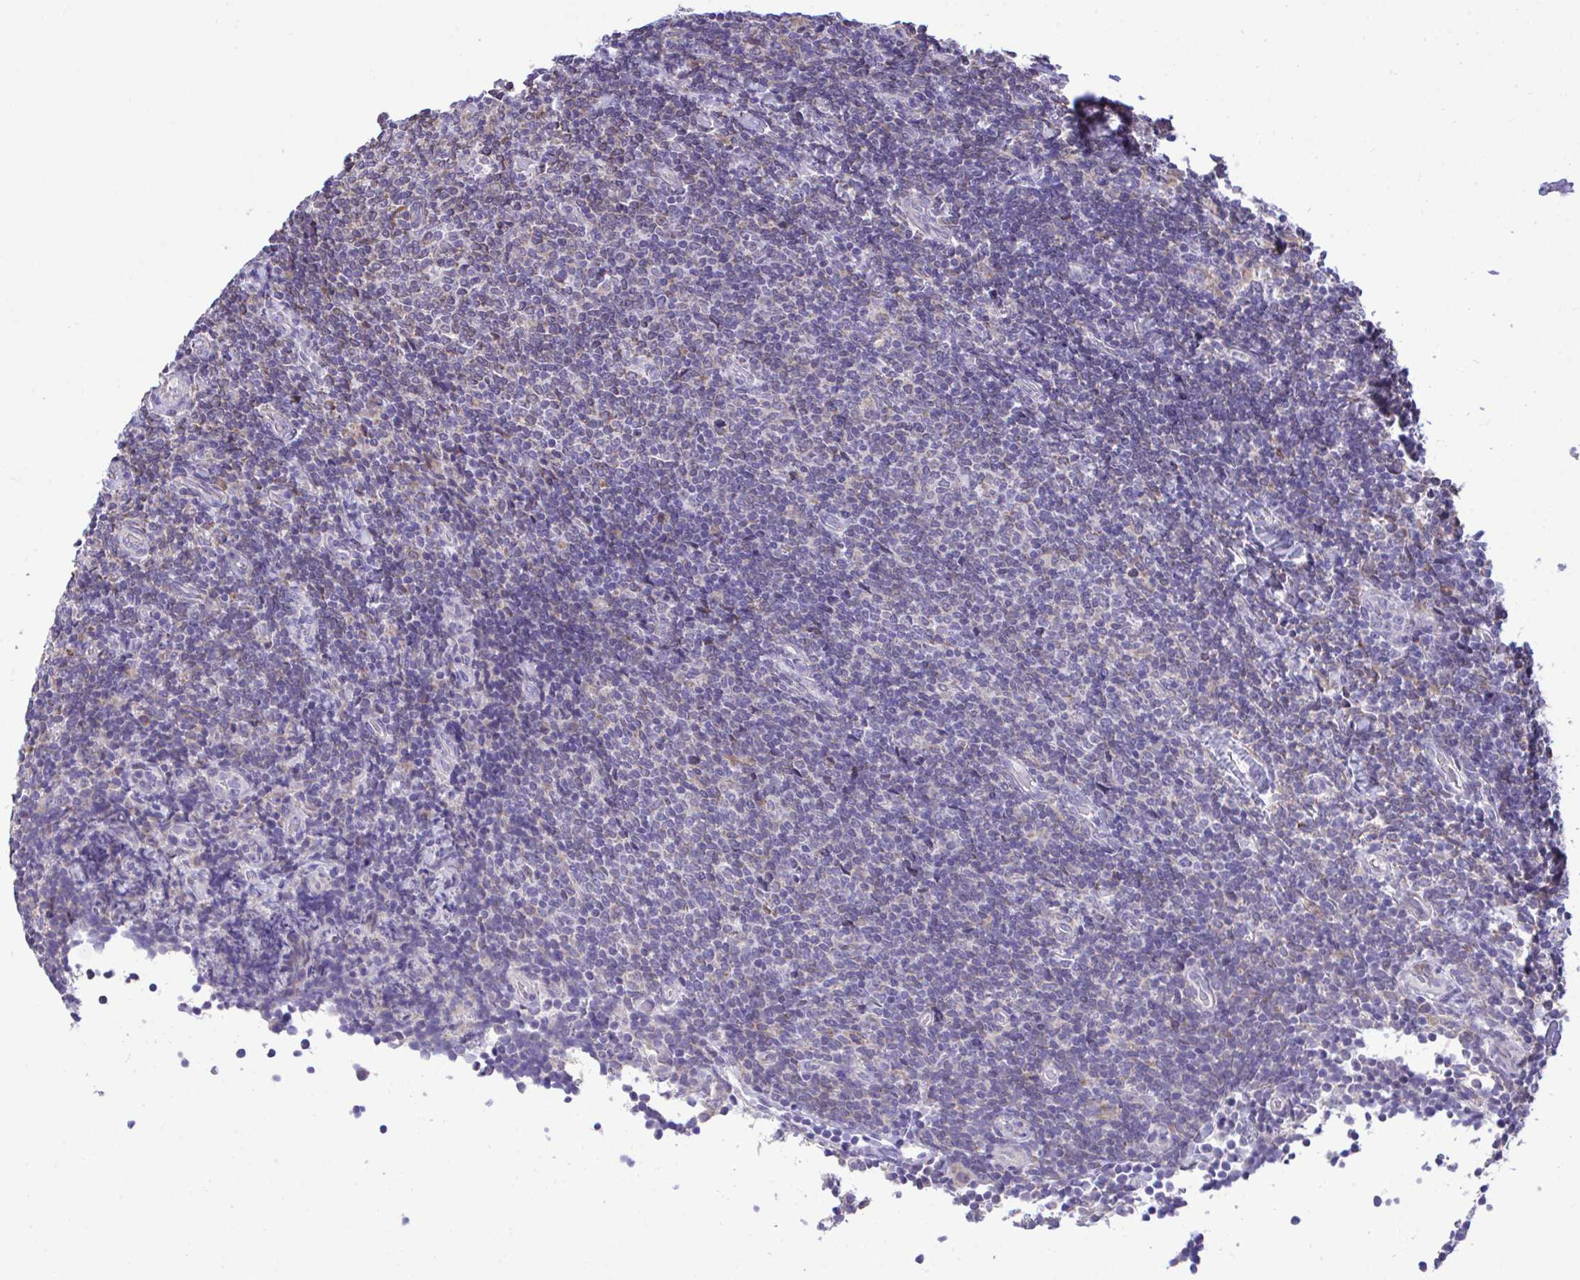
{"staining": {"intensity": "negative", "quantity": "none", "location": "none"}, "tissue": "lymphoma", "cell_type": "Tumor cells", "image_type": "cancer", "snomed": [{"axis": "morphology", "description": "Malignant lymphoma, non-Hodgkin's type, Low grade"}, {"axis": "topography", "description": "Lymph node"}], "caption": "Human malignant lymphoma, non-Hodgkin's type (low-grade) stained for a protein using immunohistochemistry exhibits no staining in tumor cells.", "gene": "PIGK", "patient": {"sex": "male", "age": 52}}